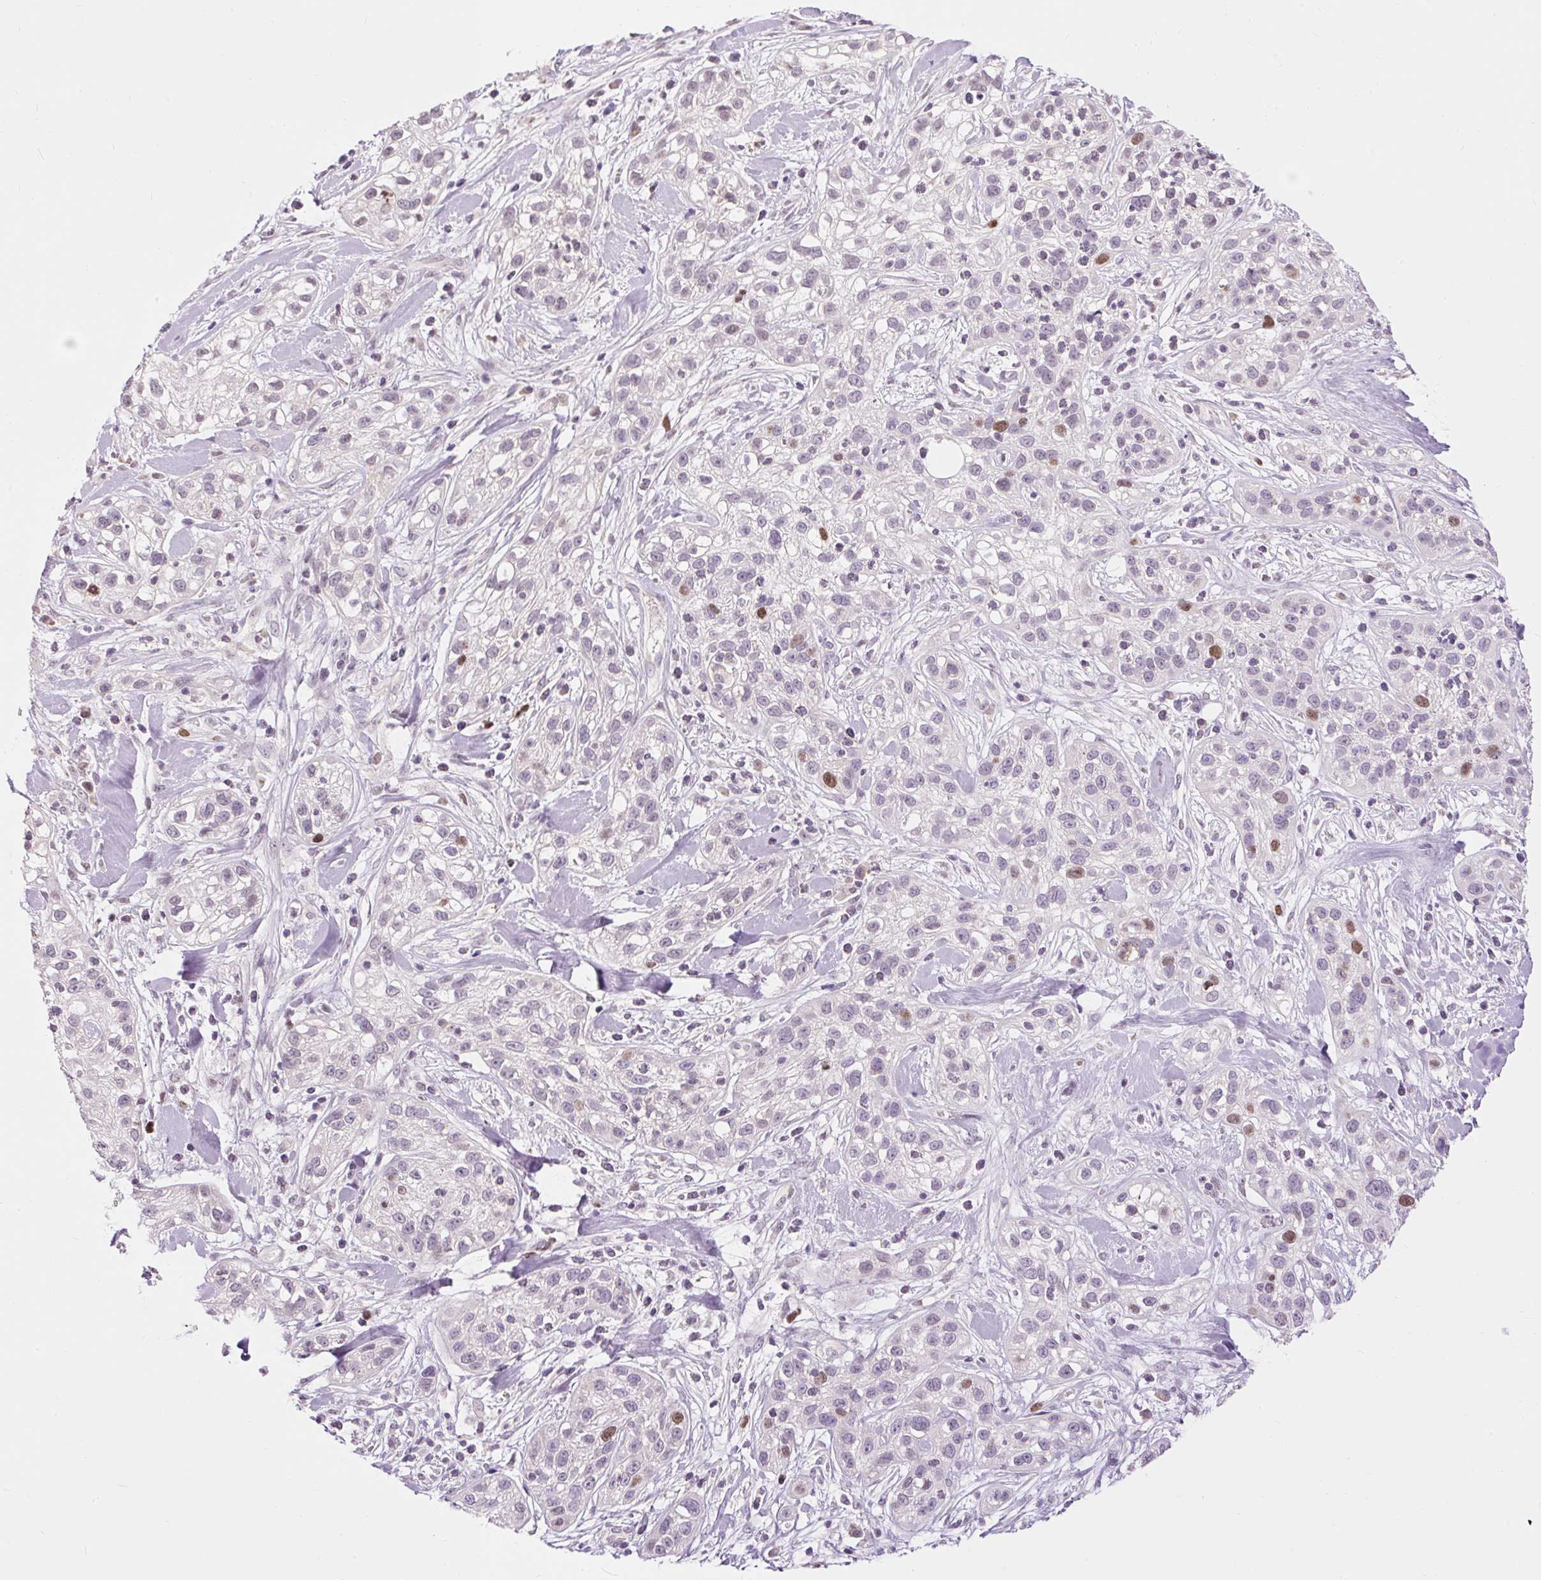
{"staining": {"intensity": "moderate", "quantity": "<25%", "location": "nuclear"}, "tissue": "skin cancer", "cell_type": "Tumor cells", "image_type": "cancer", "snomed": [{"axis": "morphology", "description": "Squamous cell carcinoma, NOS"}, {"axis": "topography", "description": "Skin"}], "caption": "Skin squamous cell carcinoma stained for a protein (brown) reveals moderate nuclear positive positivity in about <25% of tumor cells.", "gene": "RACGAP1", "patient": {"sex": "male", "age": 82}}